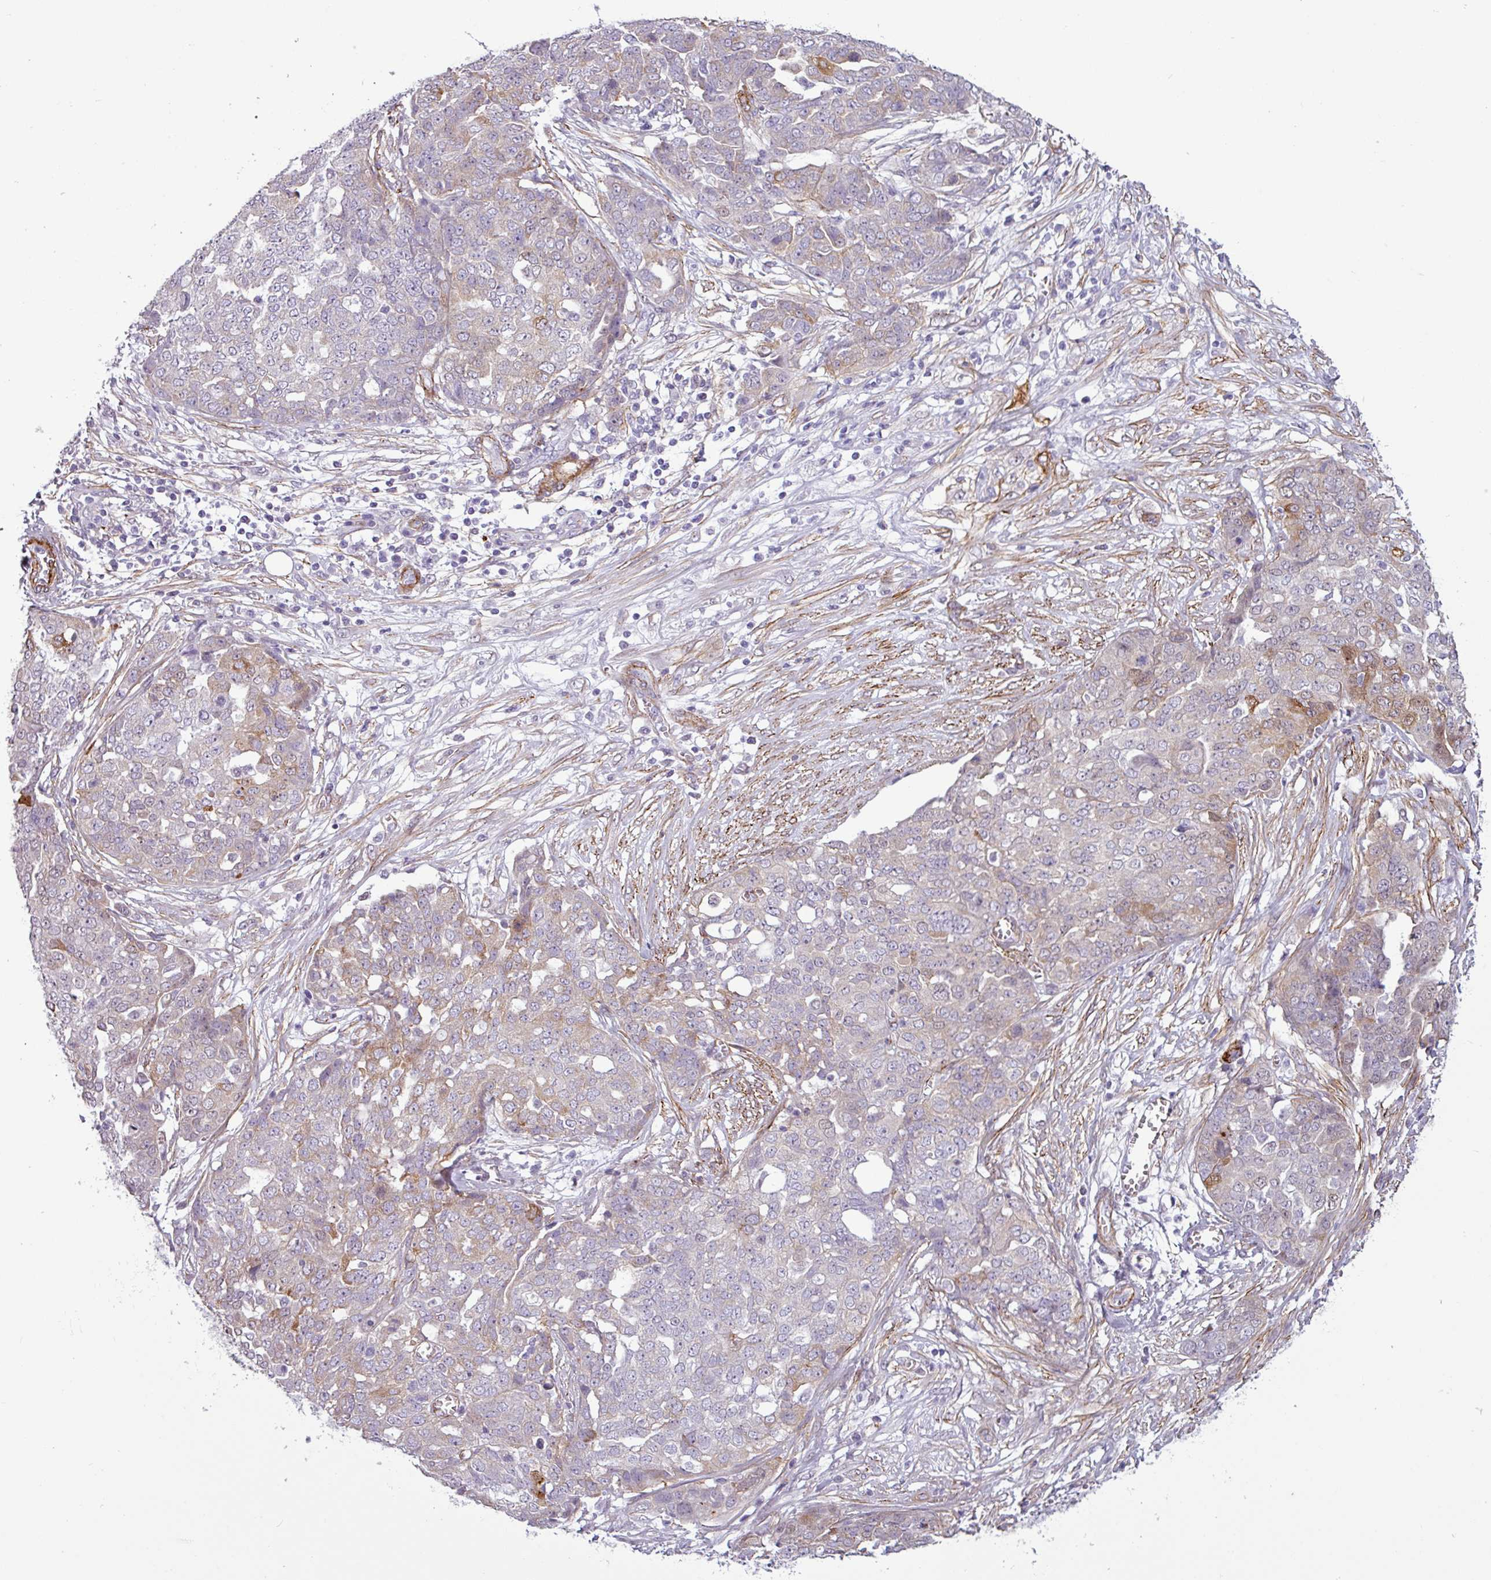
{"staining": {"intensity": "moderate", "quantity": "<25%", "location": "cytoplasmic/membranous"}, "tissue": "ovarian cancer", "cell_type": "Tumor cells", "image_type": "cancer", "snomed": [{"axis": "morphology", "description": "Cystadenocarcinoma, serous, NOS"}, {"axis": "topography", "description": "Soft tissue"}, {"axis": "topography", "description": "Ovary"}], "caption": "Immunohistochemistry of ovarian serous cystadenocarcinoma reveals low levels of moderate cytoplasmic/membranous staining in approximately <25% of tumor cells.", "gene": "ATP10A", "patient": {"sex": "female", "age": 57}}